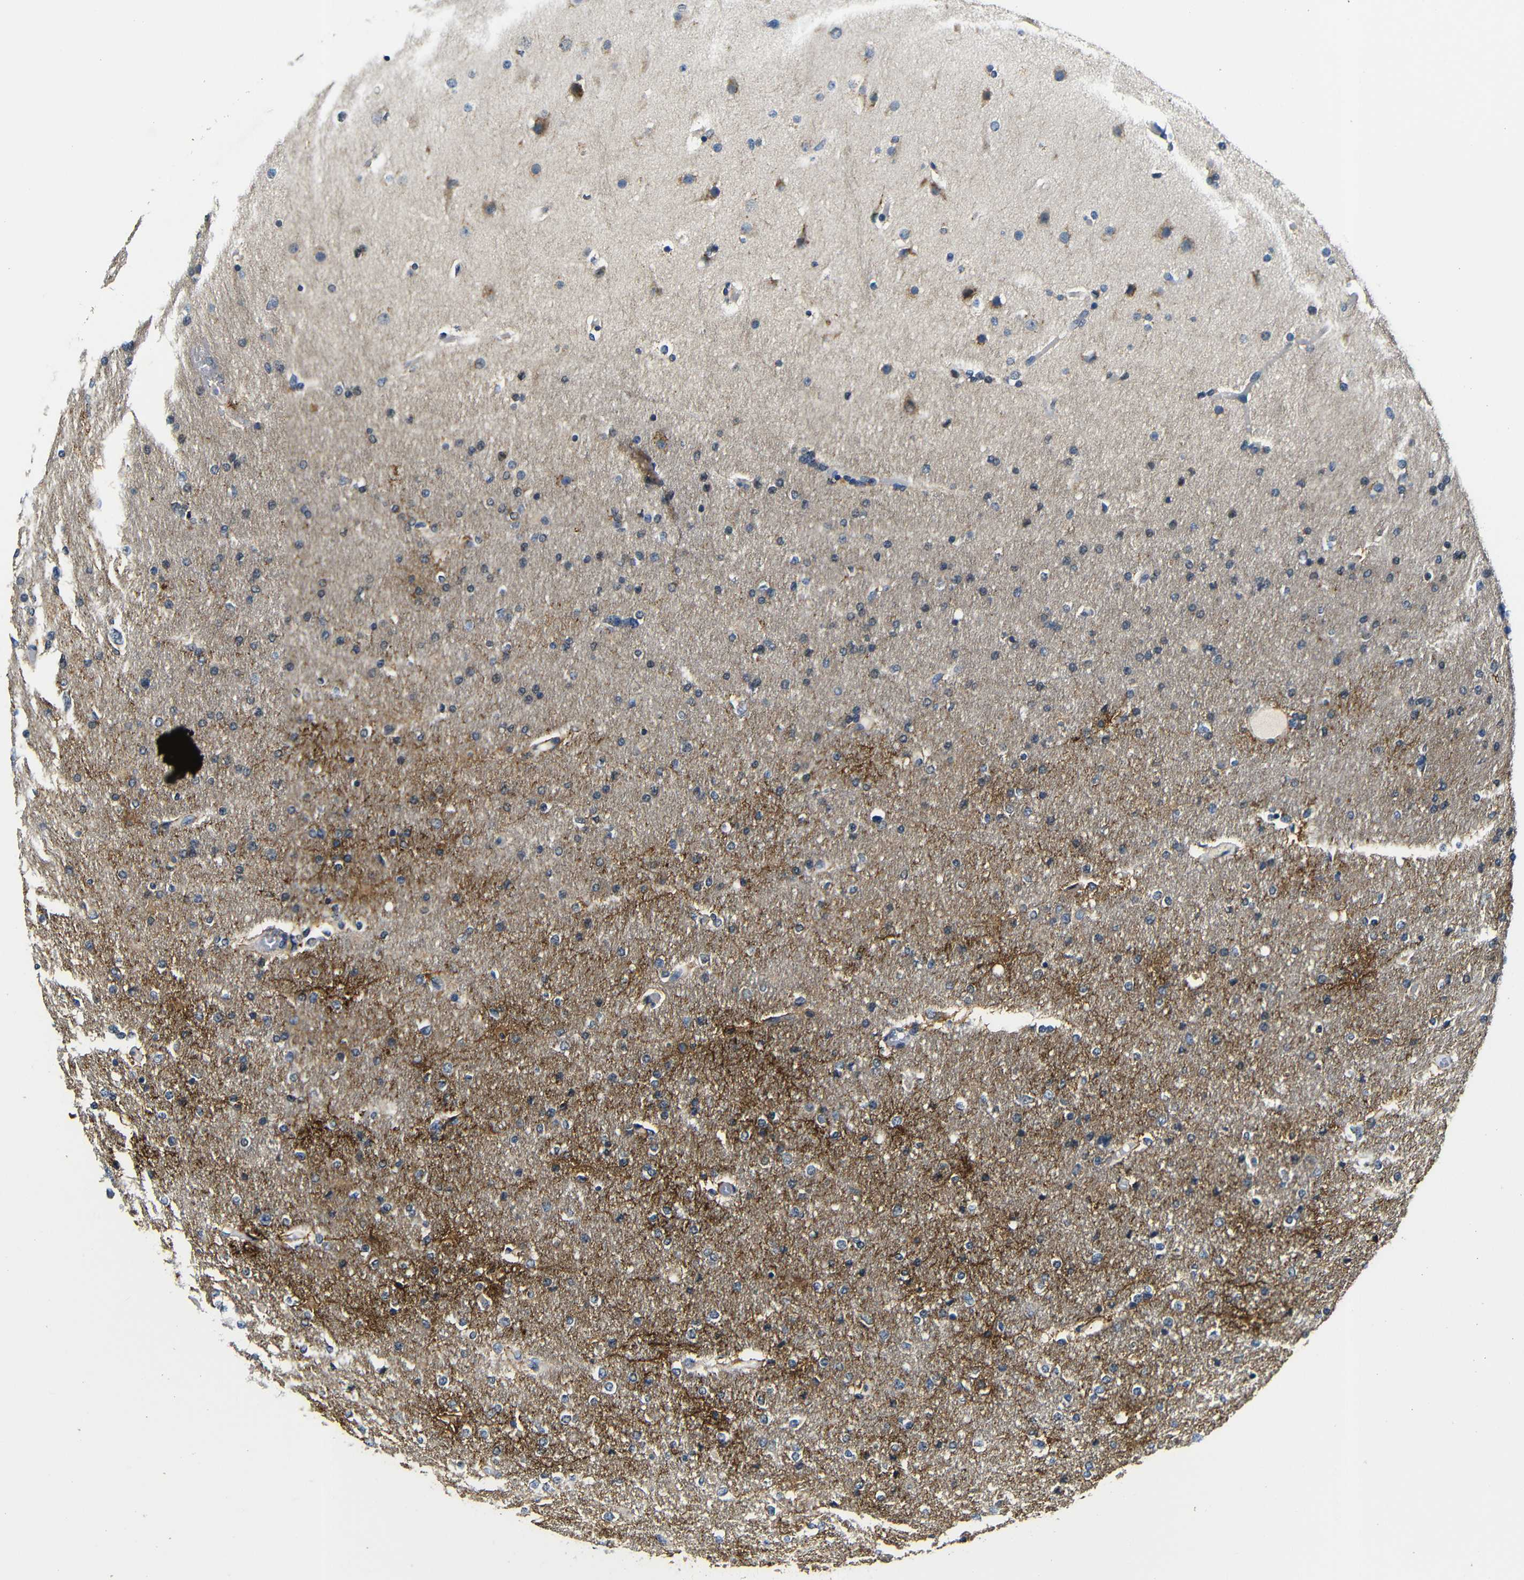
{"staining": {"intensity": "moderate", "quantity": "25%-75%", "location": "cytoplasmic/membranous"}, "tissue": "glioma", "cell_type": "Tumor cells", "image_type": "cancer", "snomed": [{"axis": "morphology", "description": "Glioma, malignant, High grade"}, {"axis": "topography", "description": "Cerebral cortex"}], "caption": "Protein expression analysis of glioma demonstrates moderate cytoplasmic/membranous staining in about 25%-75% of tumor cells.", "gene": "FKBP14", "patient": {"sex": "female", "age": 36}}